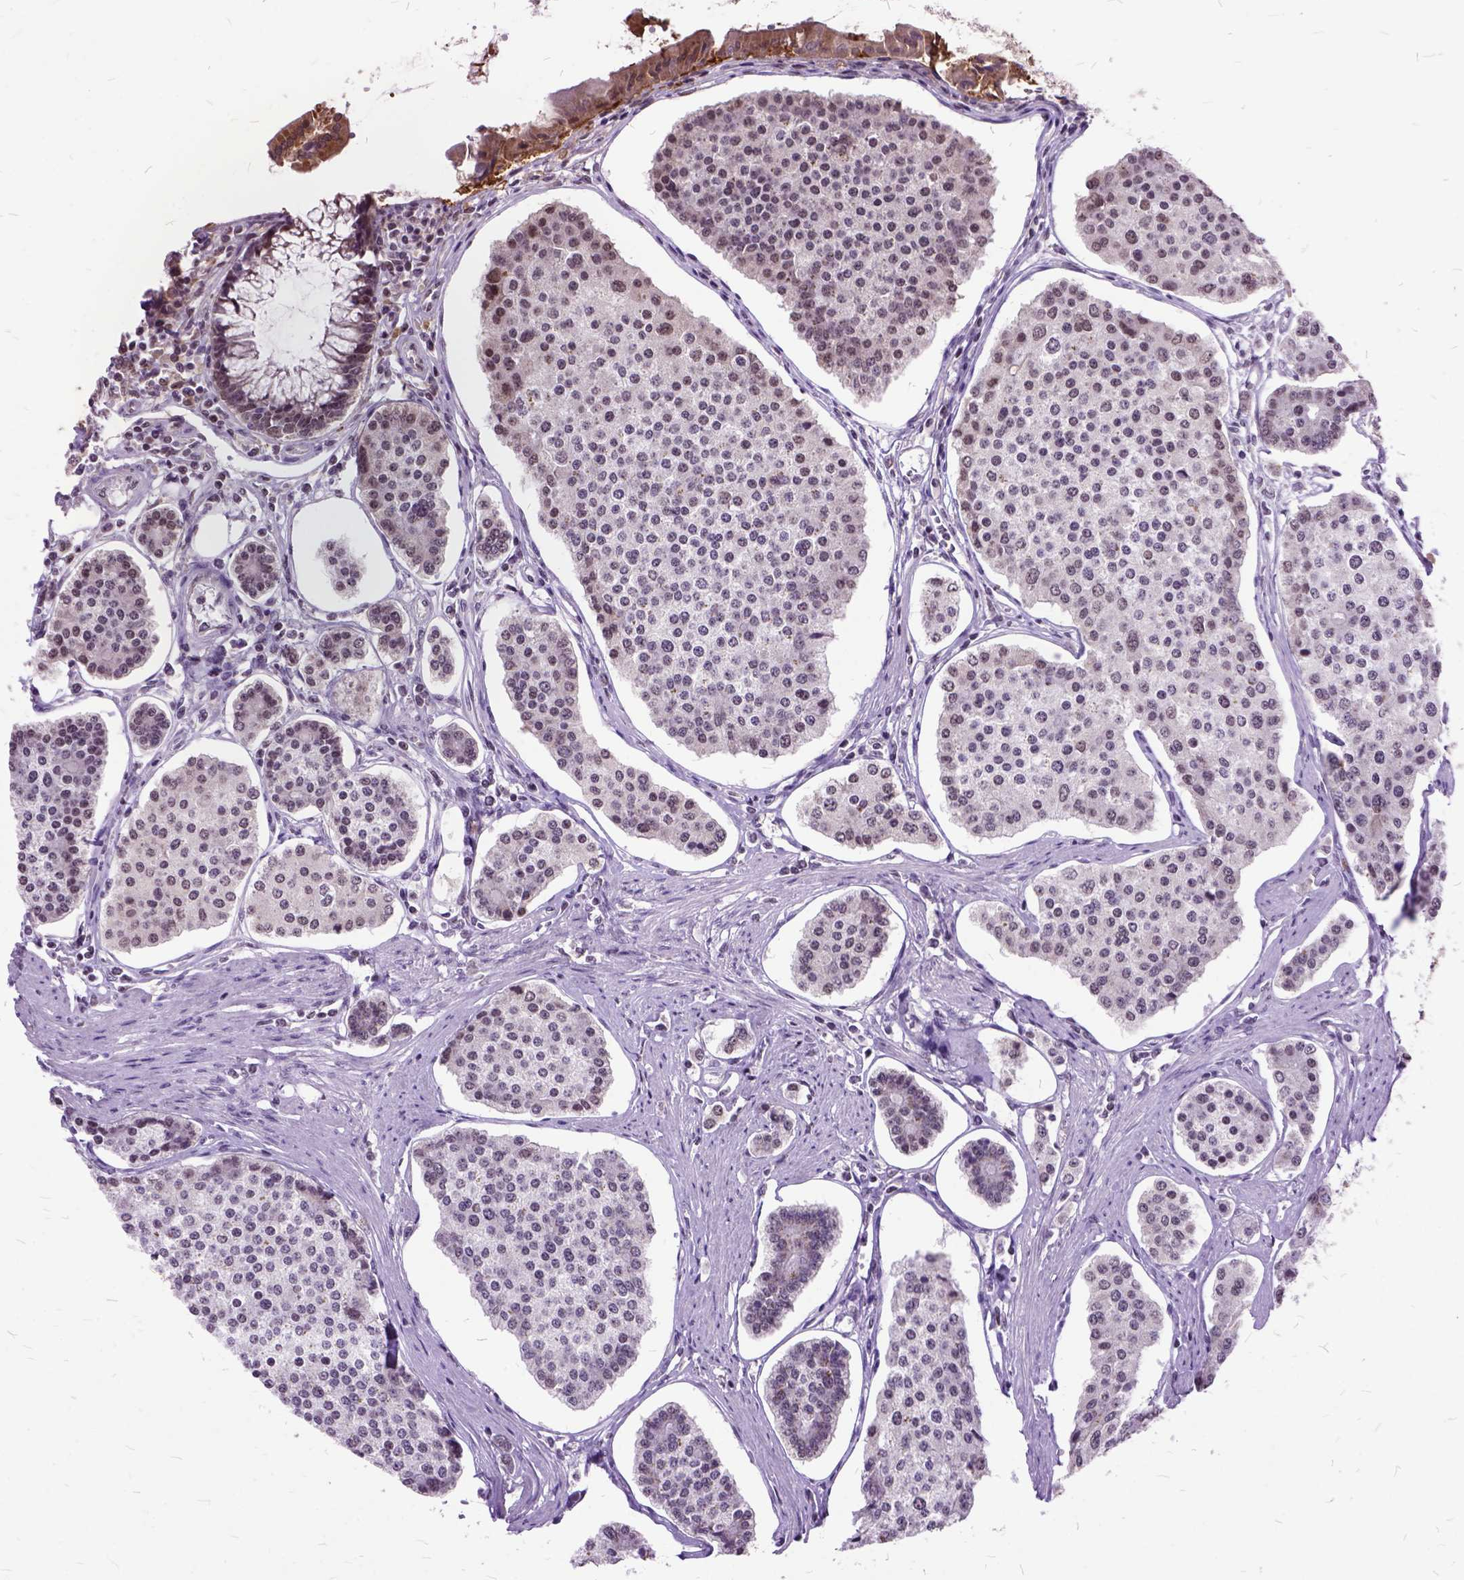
{"staining": {"intensity": "weak", "quantity": "<25%", "location": "nuclear"}, "tissue": "carcinoid", "cell_type": "Tumor cells", "image_type": "cancer", "snomed": [{"axis": "morphology", "description": "Carcinoid, malignant, NOS"}, {"axis": "topography", "description": "Small intestine"}], "caption": "Human malignant carcinoid stained for a protein using IHC demonstrates no positivity in tumor cells.", "gene": "ORC5", "patient": {"sex": "female", "age": 65}}